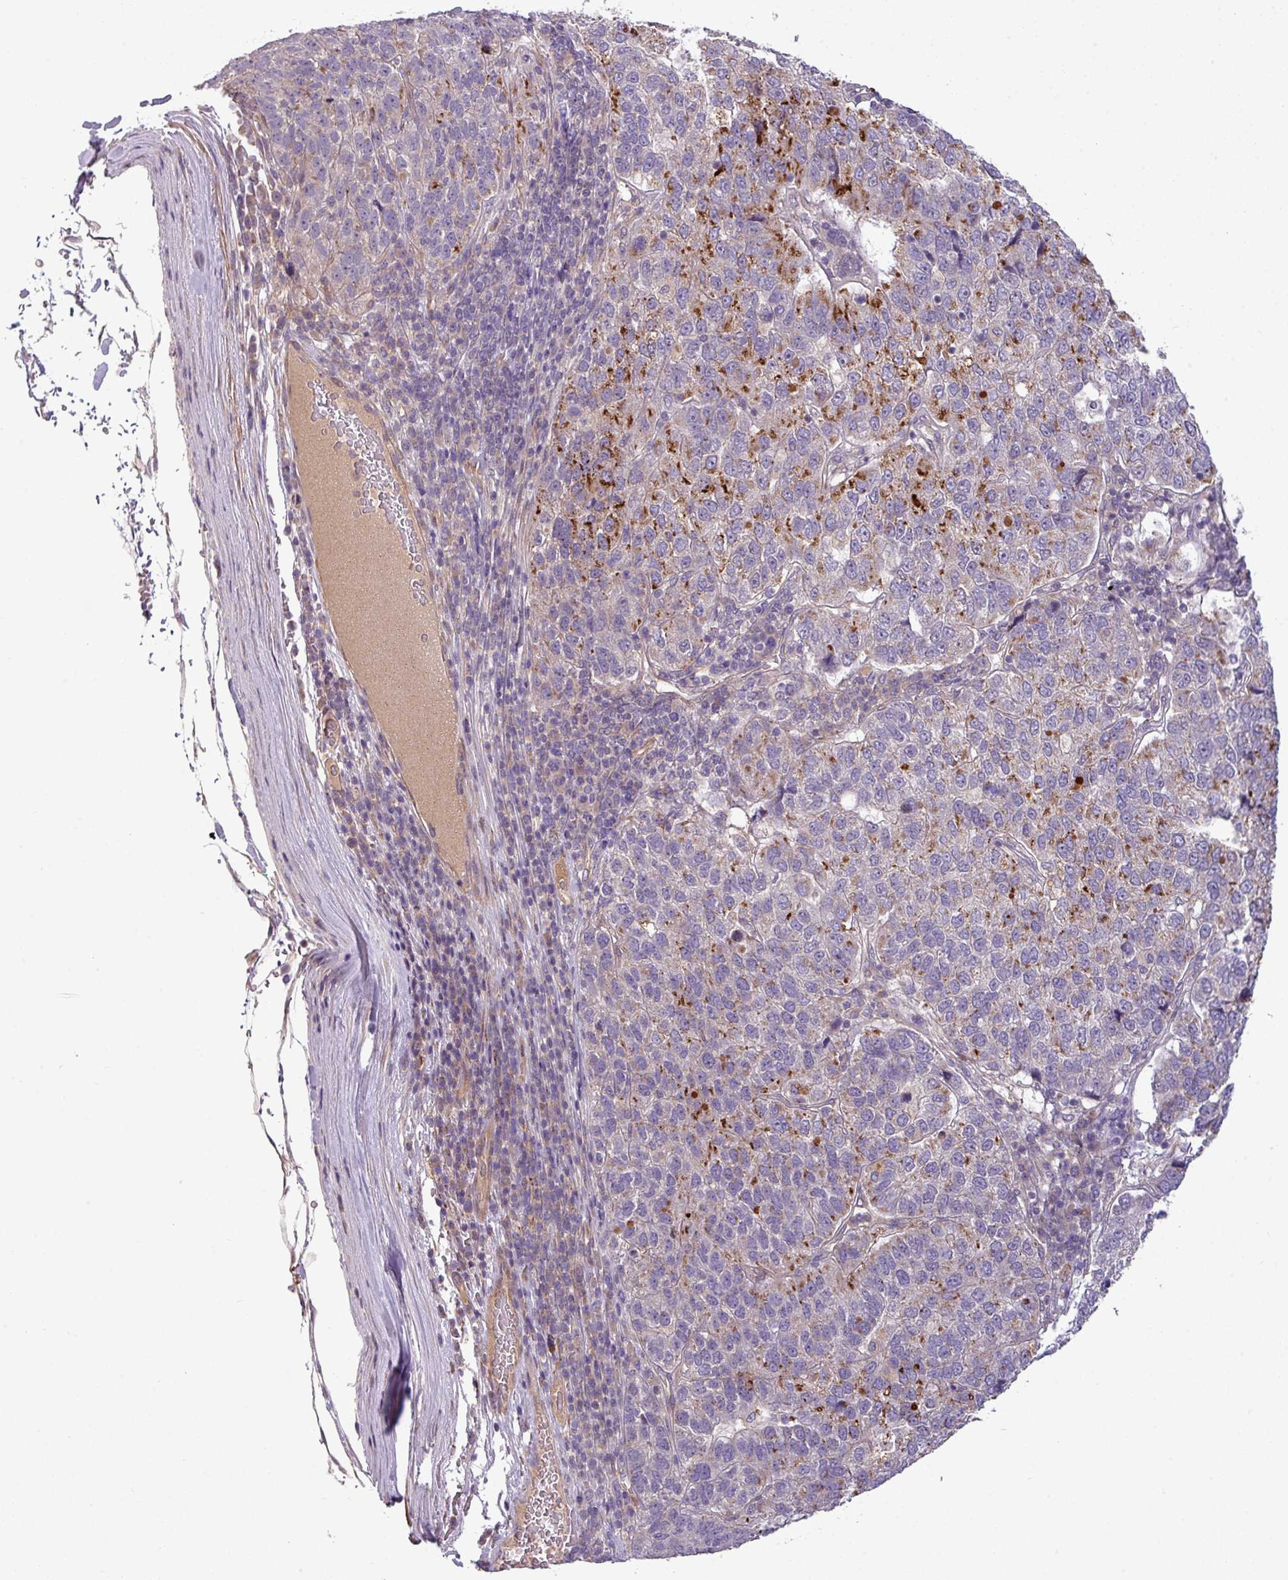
{"staining": {"intensity": "strong", "quantity": "<25%", "location": "cytoplasmic/membranous"}, "tissue": "pancreatic cancer", "cell_type": "Tumor cells", "image_type": "cancer", "snomed": [{"axis": "morphology", "description": "Adenocarcinoma, NOS"}, {"axis": "topography", "description": "Pancreas"}], "caption": "High-power microscopy captured an IHC image of pancreatic cancer (adenocarcinoma), revealing strong cytoplasmic/membranous expression in about <25% of tumor cells. The staining is performed using DAB brown chromogen to label protein expression. The nuclei are counter-stained blue using hematoxylin.", "gene": "ZNF35", "patient": {"sex": "female", "age": 61}}